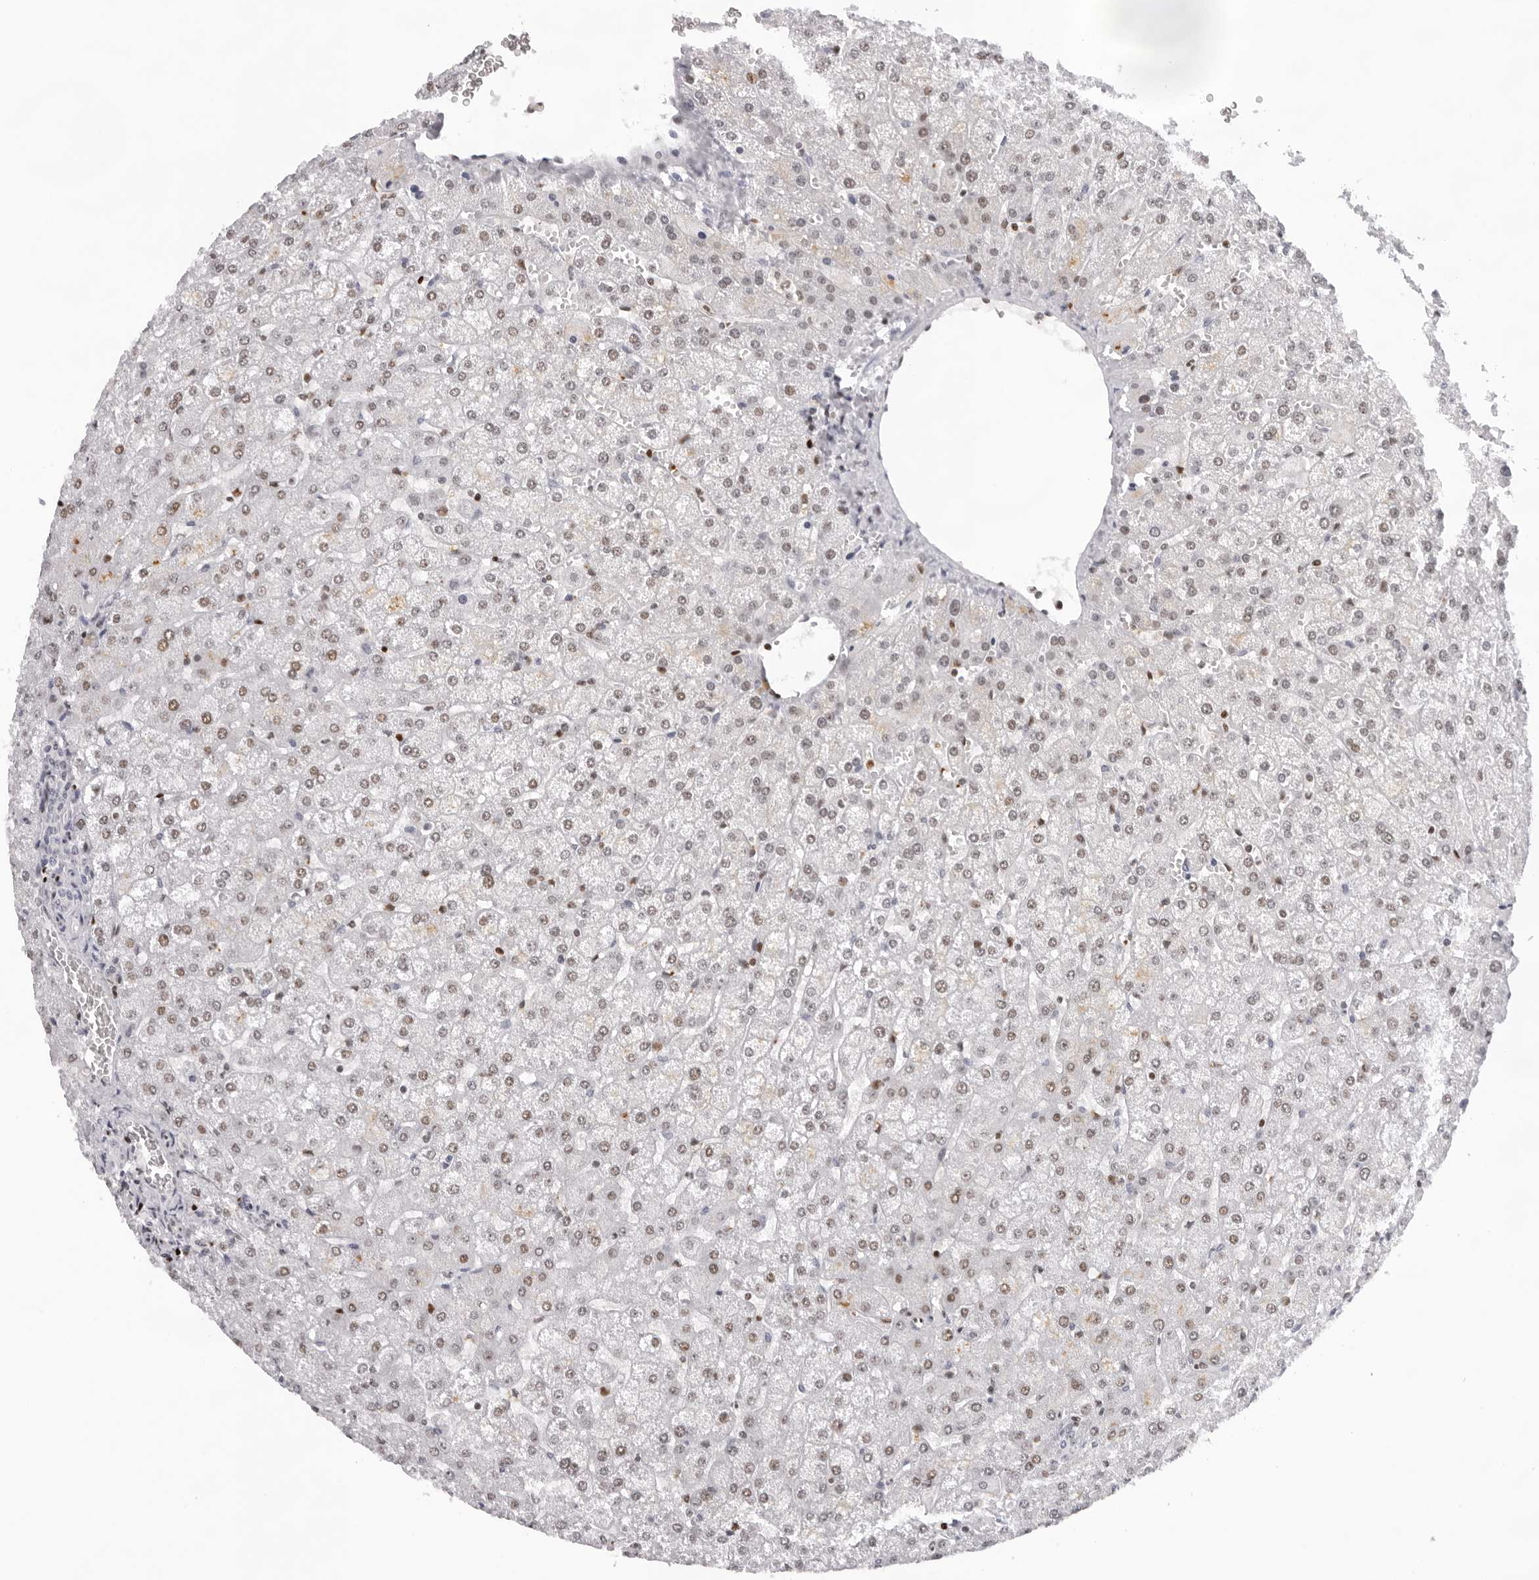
{"staining": {"intensity": "negative", "quantity": "none", "location": "none"}, "tissue": "liver", "cell_type": "Cholangiocytes", "image_type": "normal", "snomed": [{"axis": "morphology", "description": "Normal tissue, NOS"}, {"axis": "topography", "description": "Liver"}], "caption": "Immunohistochemistry photomicrograph of unremarkable liver: human liver stained with DAB shows no significant protein expression in cholangiocytes.", "gene": "OGG1", "patient": {"sex": "female", "age": 32}}